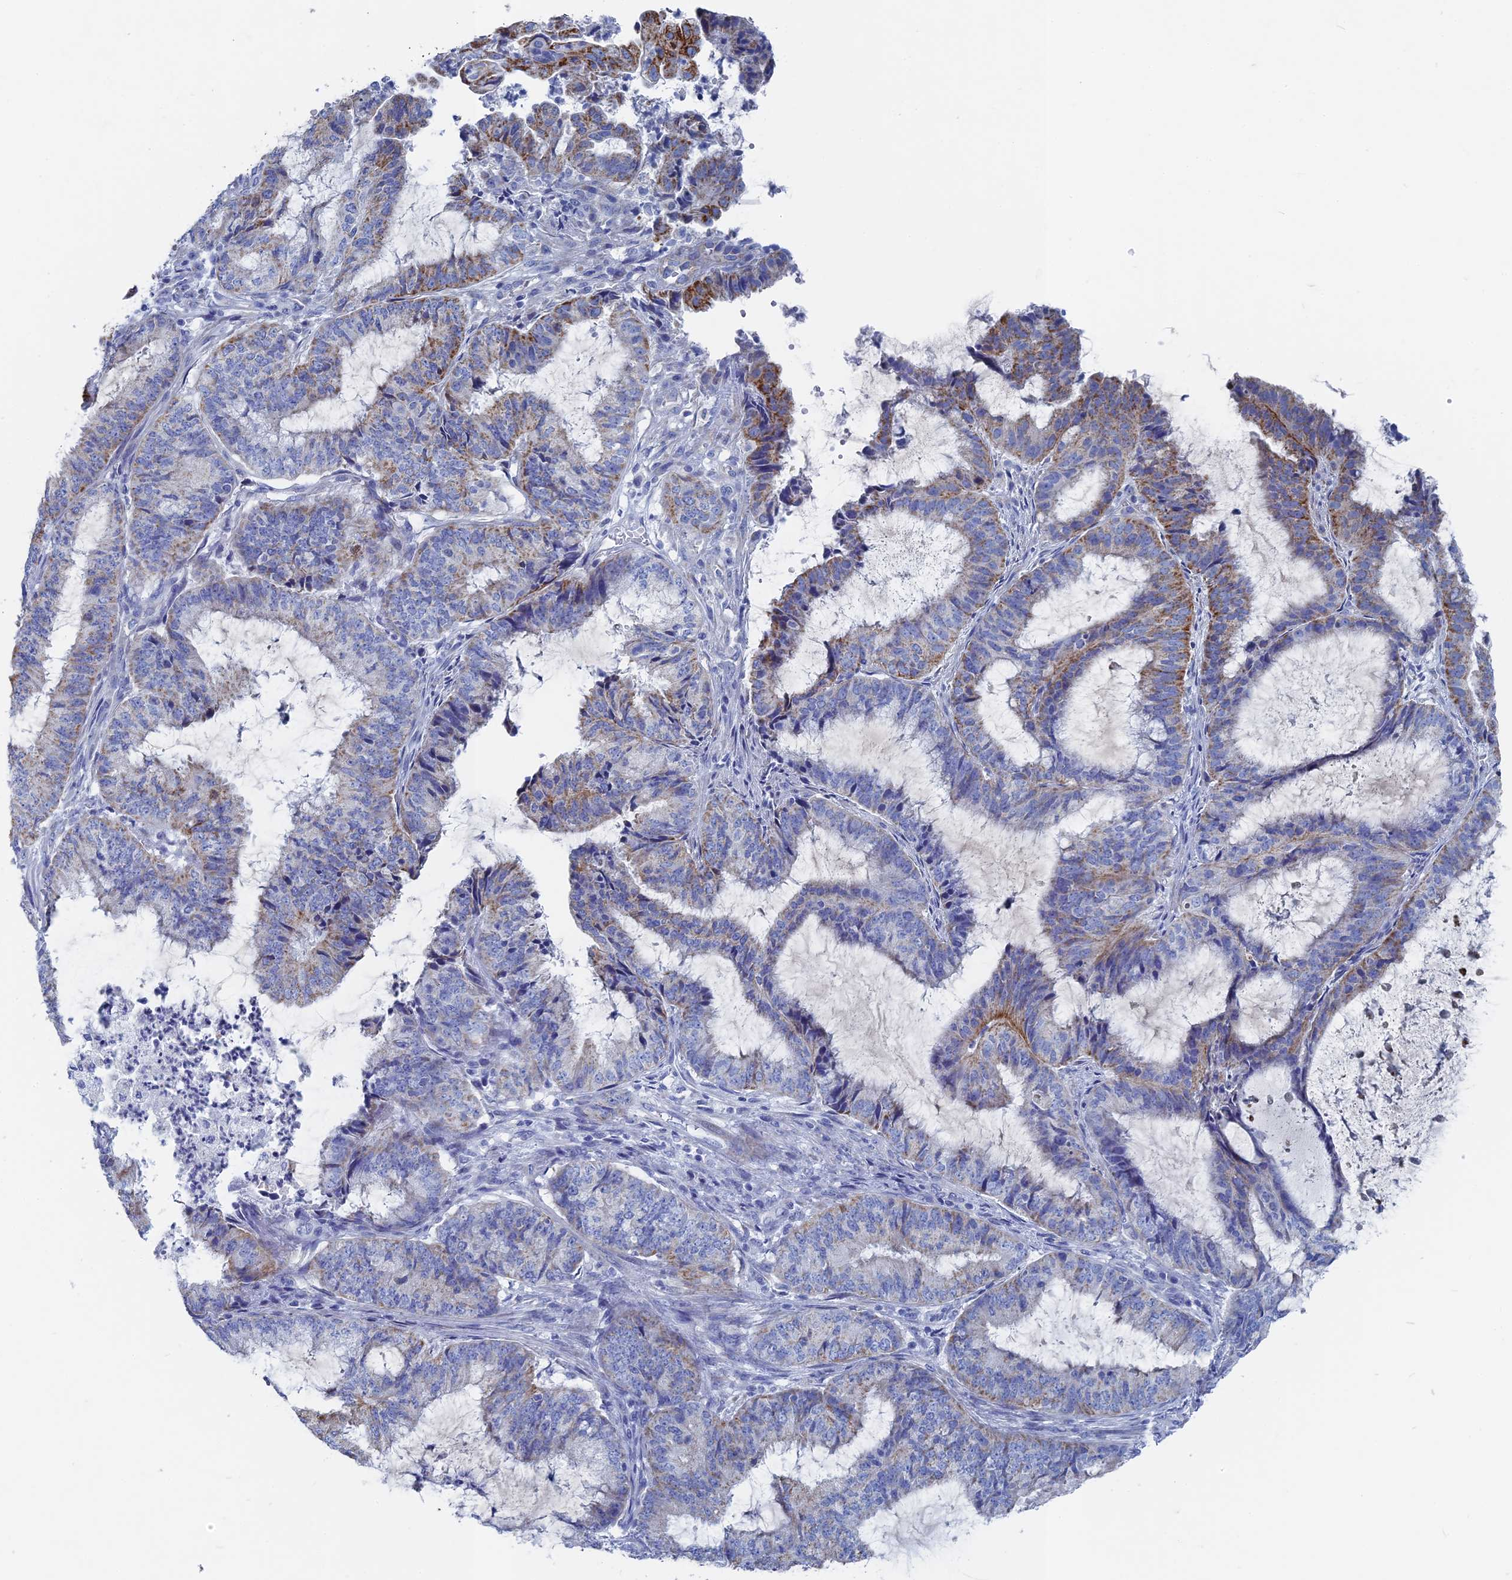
{"staining": {"intensity": "moderate", "quantity": "<25%", "location": "cytoplasmic/membranous"}, "tissue": "endometrial cancer", "cell_type": "Tumor cells", "image_type": "cancer", "snomed": [{"axis": "morphology", "description": "Adenocarcinoma, NOS"}, {"axis": "topography", "description": "Endometrium"}], "caption": "Immunohistochemical staining of human adenocarcinoma (endometrial) reveals low levels of moderate cytoplasmic/membranous staining in about <25% of tumor cells. (DAB = brown stain, brightfield microscopy at high magnification).", "gene": "HIGD1A", "patient": {"sex": "female", "age": 51}}